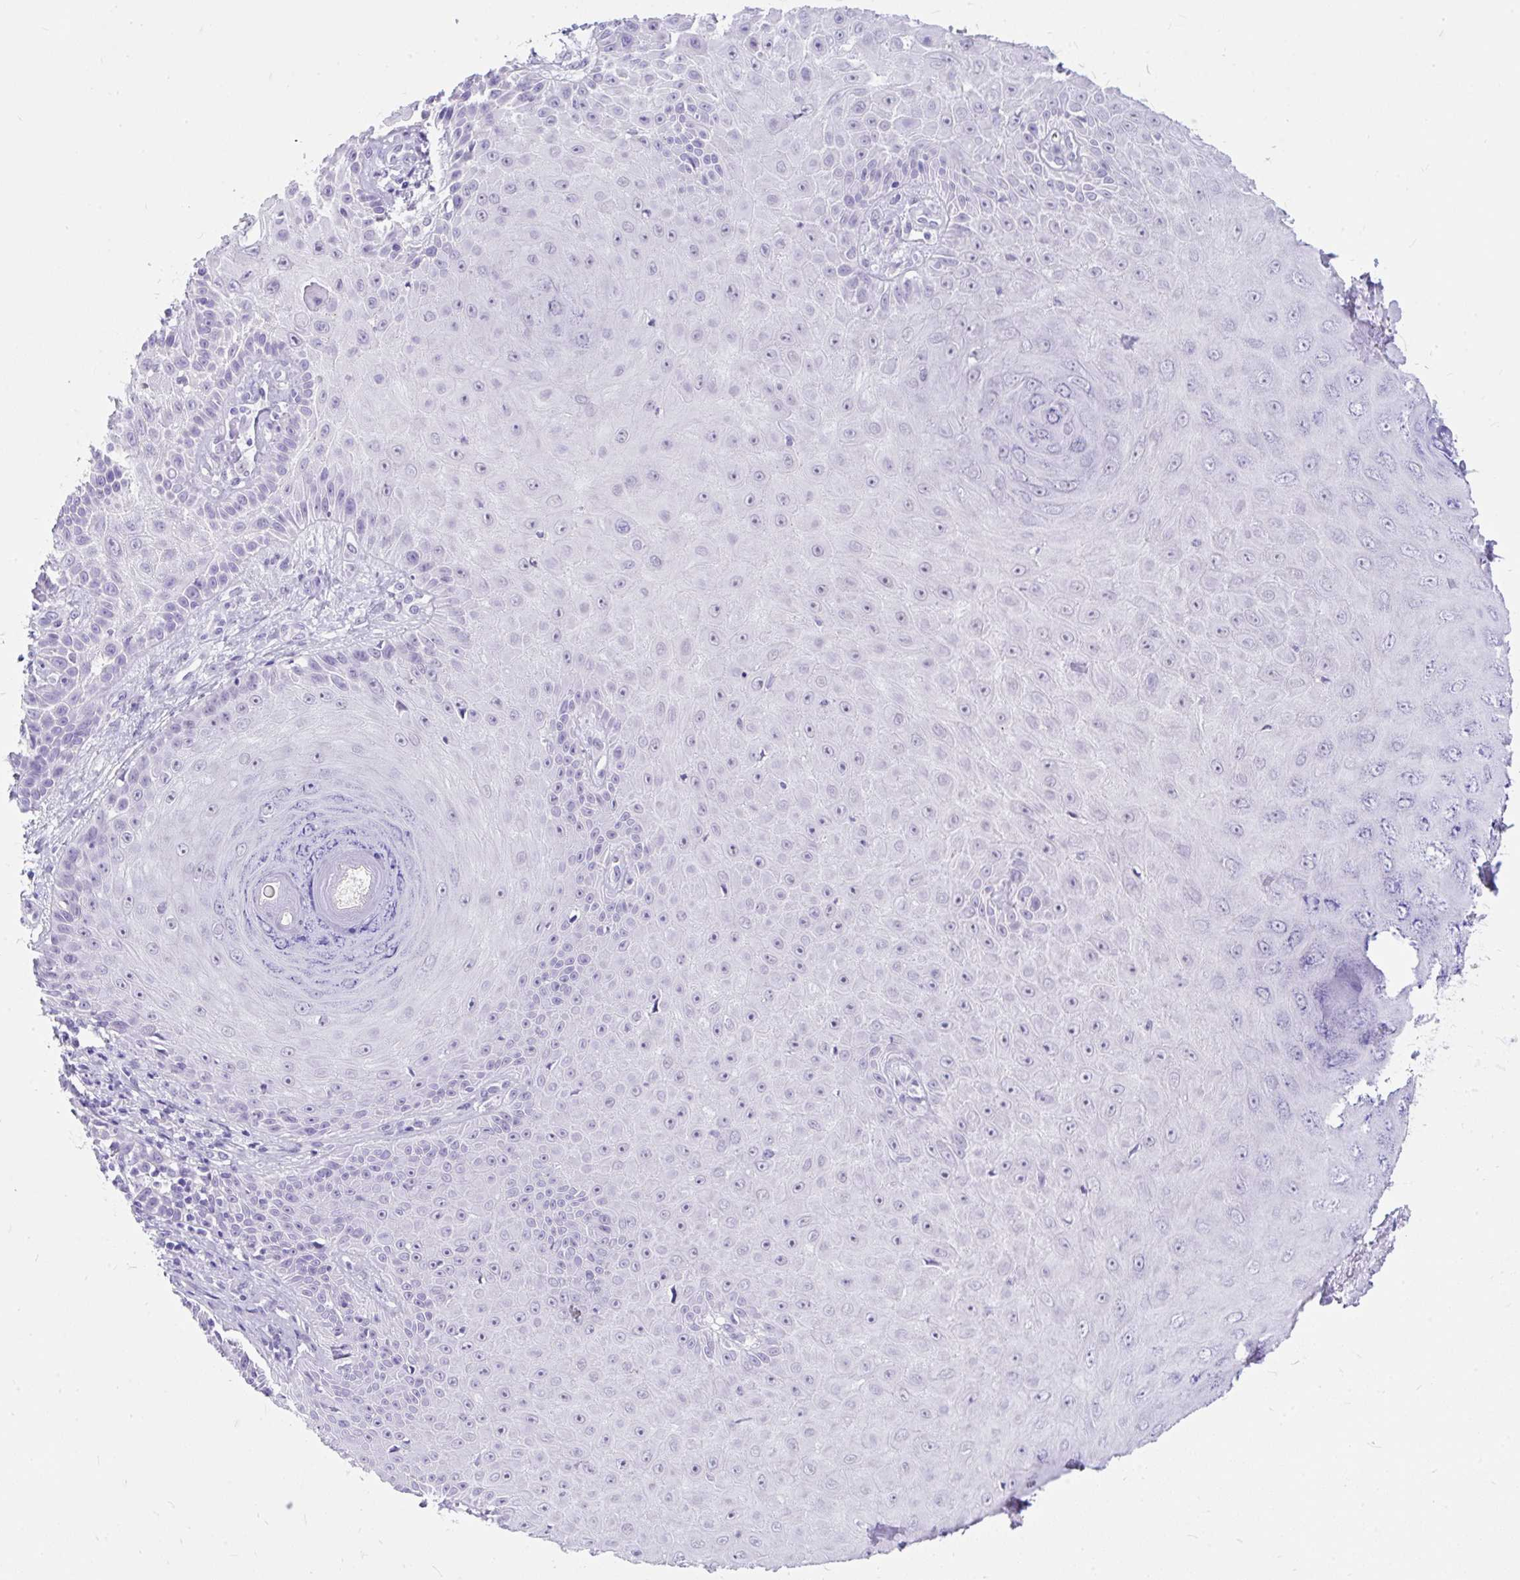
{"staining": {"intensity": "negative", "quantity": "none", "location": "none"}, "tissue": "skin cancer", "cell_type": "Tumor cells", "image_type": "cancer", "snomed": [{"axis": "morphology", "description": "Squamous cell carcinoma, NOS"}, {"axis": "topography", "description": "Skin"}], "caption": "The photomicrograph shows no staining of tumor cells in skin squamous cell carcinoma.", "gene": "SCGB1A1", "patient": {"sex": "male", "age": 86}}